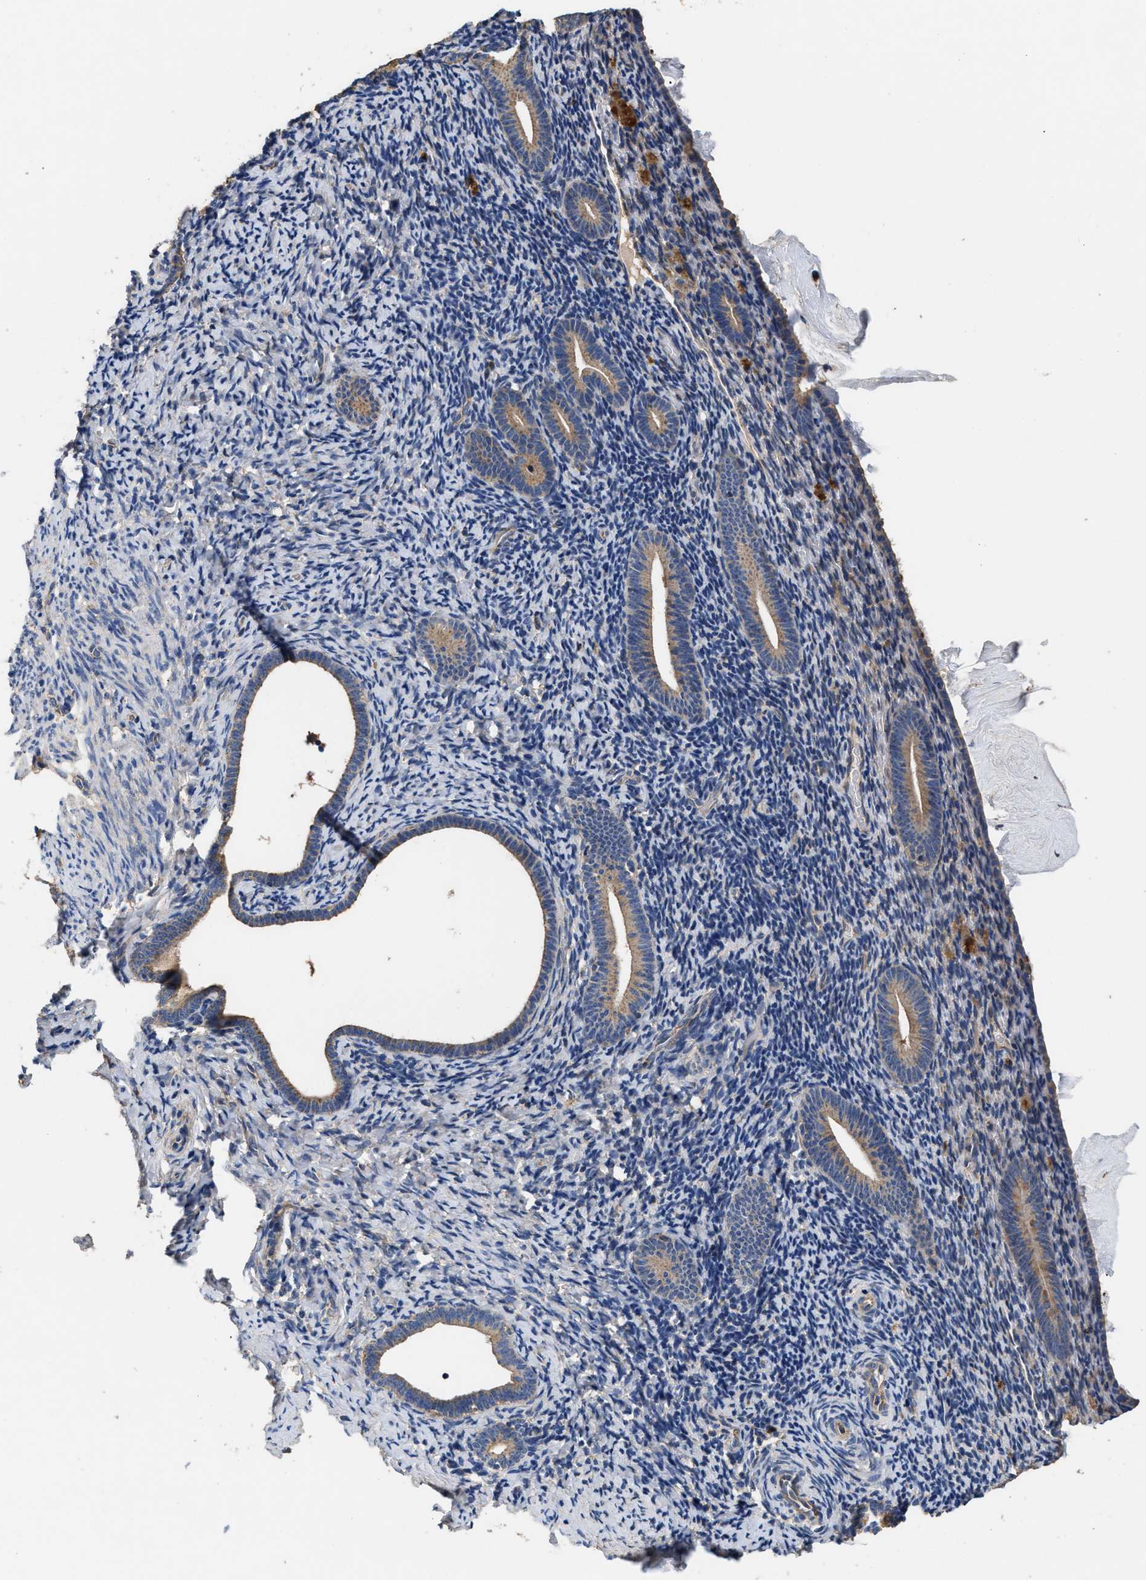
{"staining": {"intensity": "weak", "quantity": "<25%", "location": "cytoplasmic/membranous"}, "tissue": "endometrium", "cell_type": "Cells in endometrial stroma", "image_type": "normal", "snomed": [{"axis": "morphology", "description": "Normal tissue, NOS"}, {"axis": "topography", "description": "Endometrium"}], "caption": "Immunohistochemistry photomicrograph of unremarkable endometrium: human endometrium stained with DAB (3,3'-diaminobenzidine) shows no significant protein positivity in cells in endometrial stroma.", "gene": "KLB", "patient": {"sex": "female", "age": 51}}